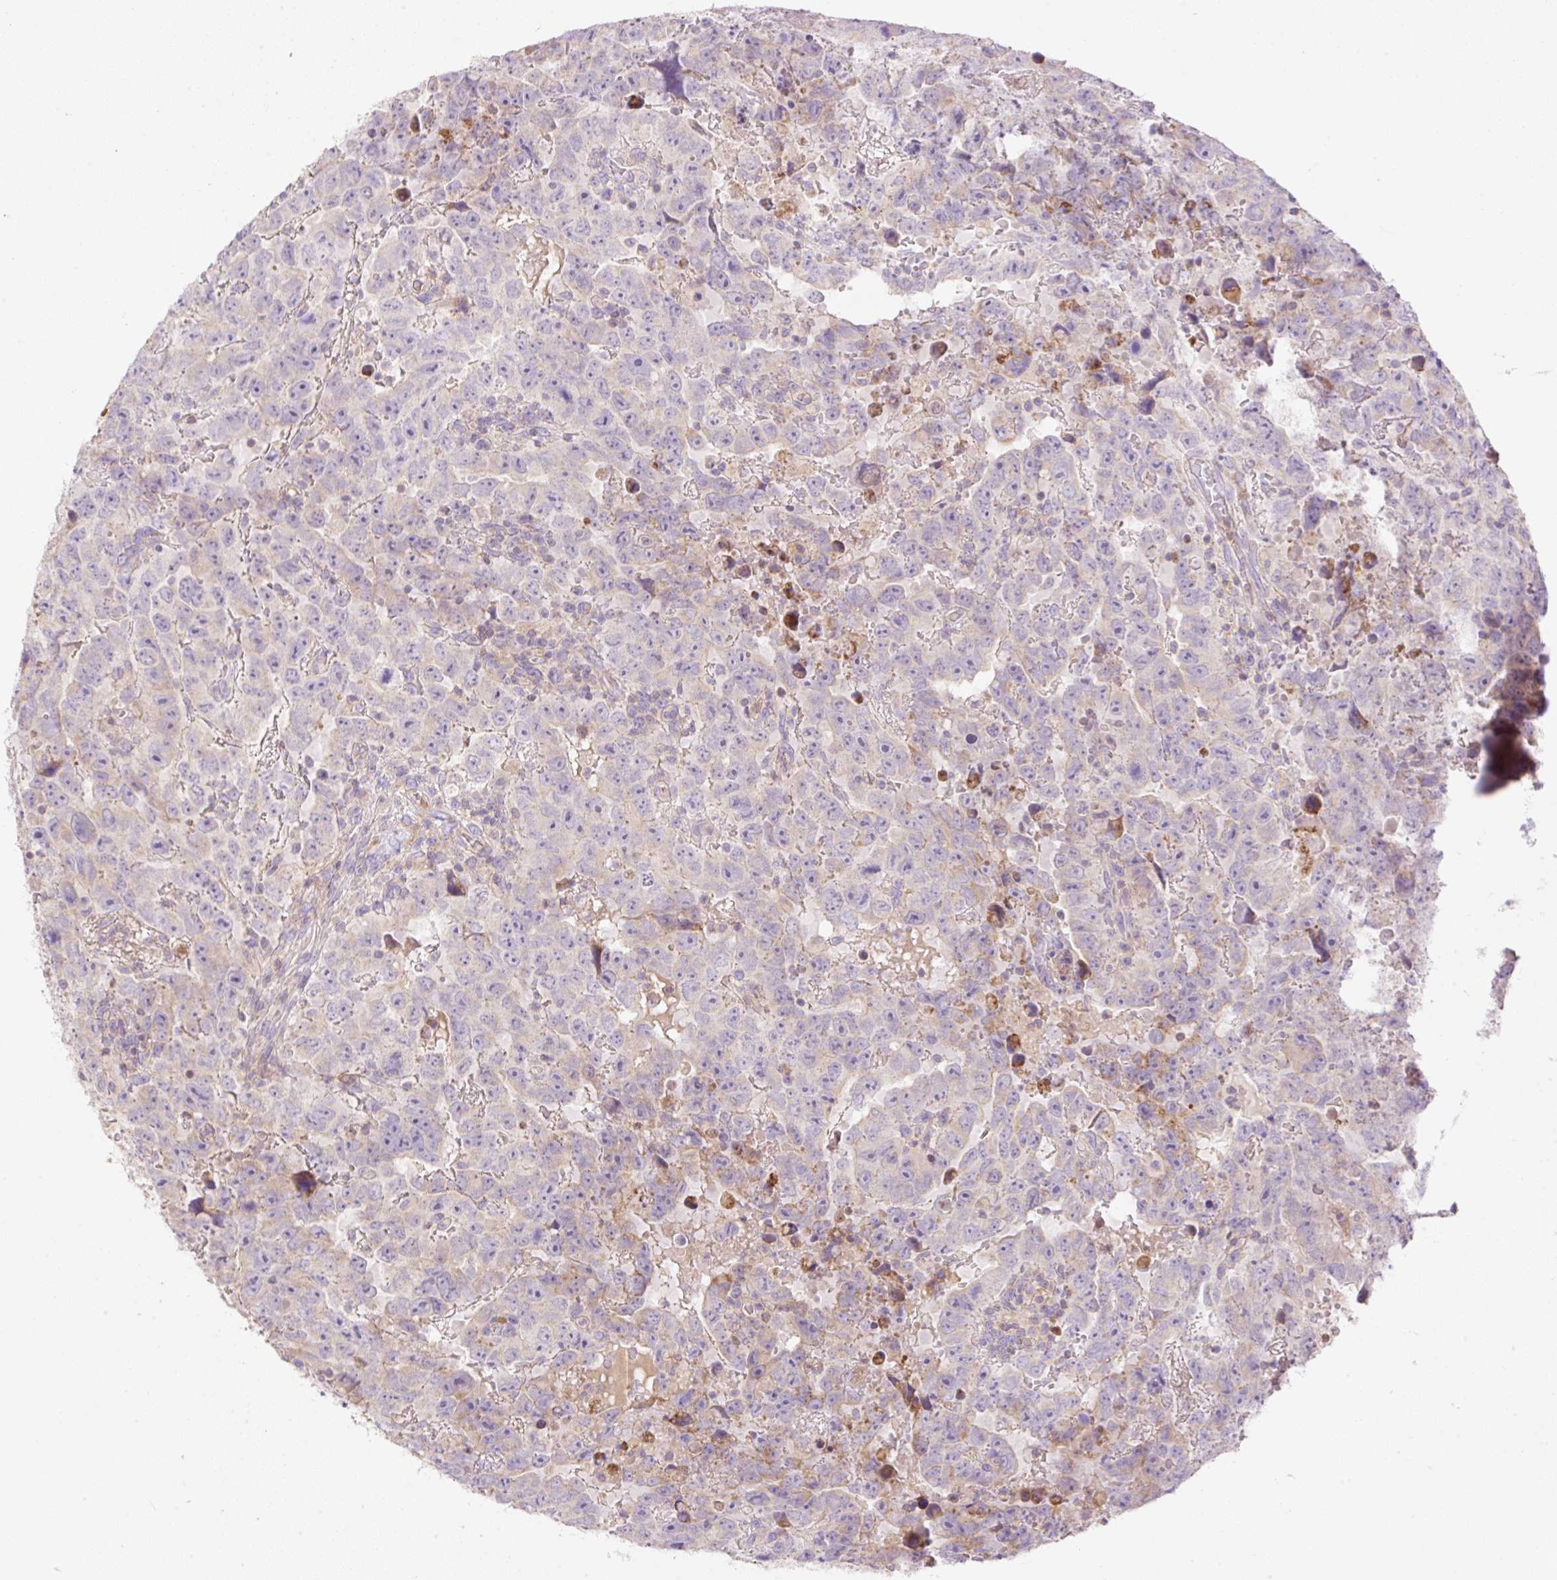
{"staining": {"intensity": "negative", "quantity": "none", "location": "none"}, "tissue": "testis cancer", "cell_type": "Tumor cells", "image_type": "cancer", "snomed": [{"axis": "morphology", "description": "Carcinoma, Embryonal, NOS"}, {"axis": "topography", "description": "Testis"}], "caption": "Immunohistochemical staining of embryonal carcinoma (testis) reveals no significant expression in tumor cells.", "gene": "VPS25", "patient": {"sex": "male", "age": 24}}